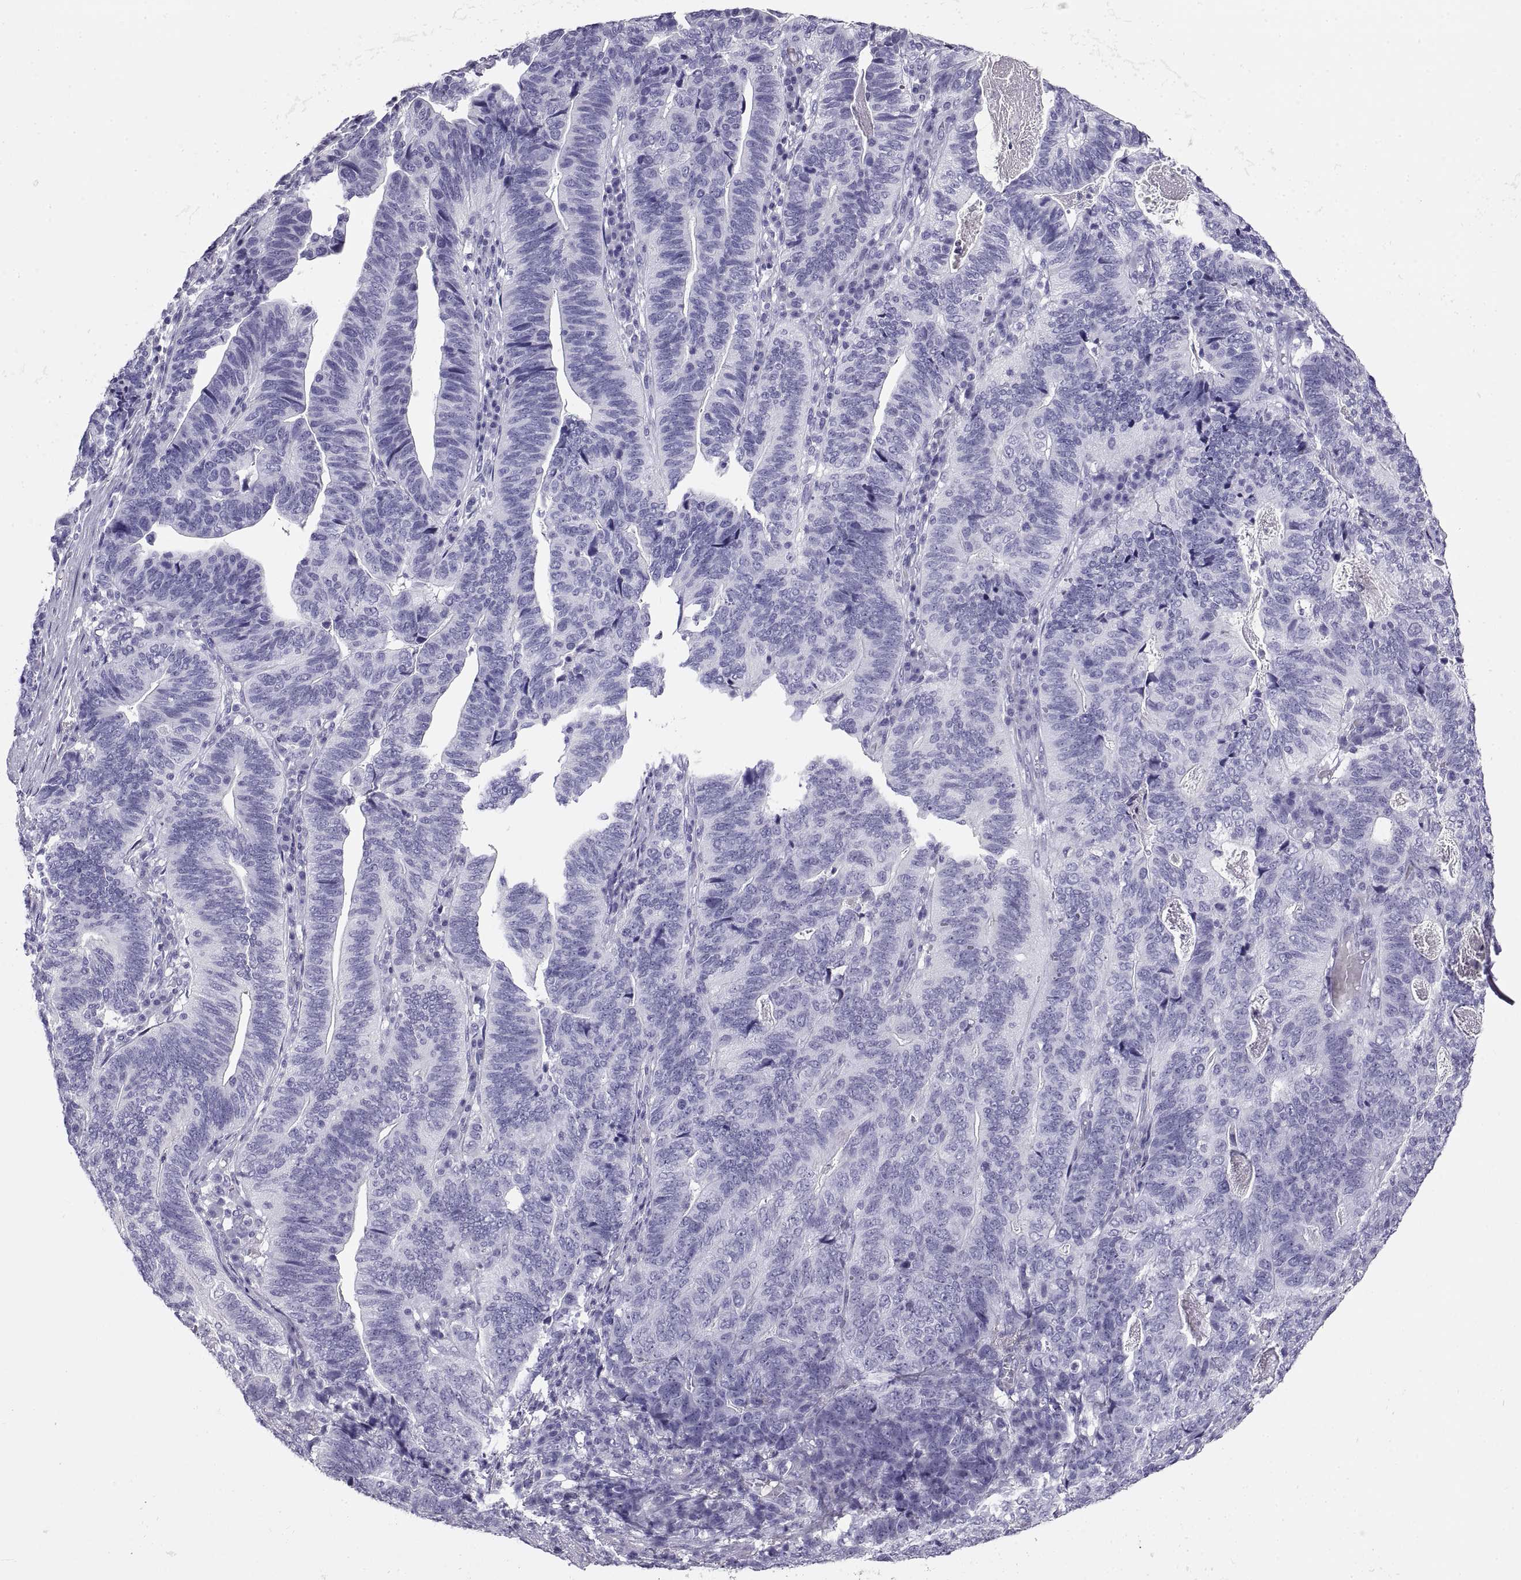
{"staining": {"intensity": "negative", "quantity": "none", "location": "none"}, "tissue": "stomach cancer", "cell_type": "Tumor cells", "image_type": "cancer", "snomed": [{"axis": "morphology", "description": "Adenocarcinoma, NOS"}, {"axis": "topography", "description": "Stomach, upper"}], "caption": "DAB immunohistochemical staining of stomach cancer (adenocarcinoma) reveals no significant expression in tumor cells. Brightfield microscopy of immunohistochemistry (IHC) stained with DAB (3,3'-diaminobenzidine) (brown) and hematoxylin (blue), captured at high magnification.", "gene": "RLBP1", "patient": {"sex": "female", "age": 67}}